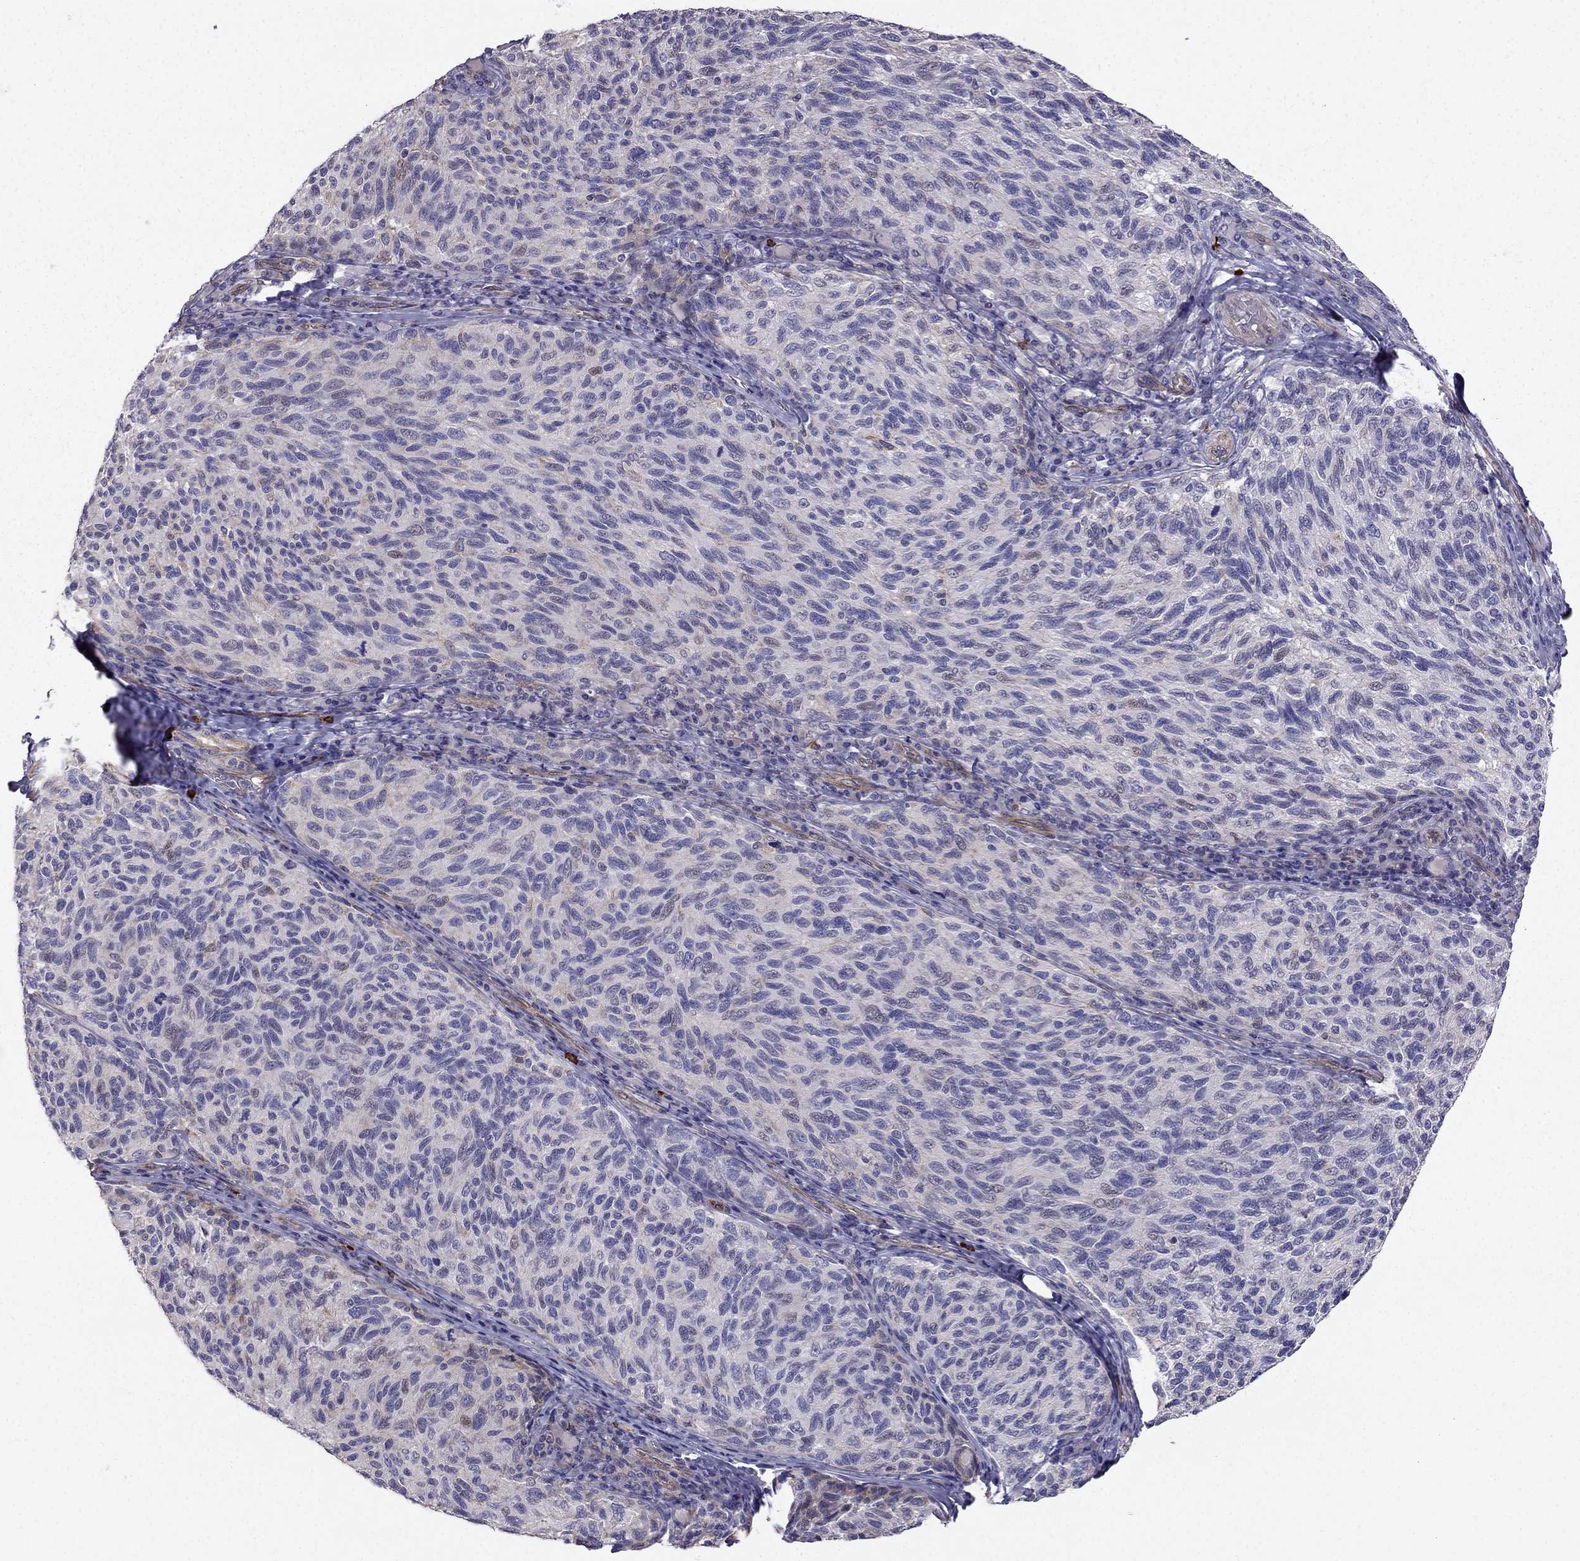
{"staining": {"intensity": "negative", "quantity": "none", "location": "none"}, "tissue": "melanoma", "cell_type": "Tumor cells", "image_type": "cancer", "snomed": [{"axis": "morphology", "description": "Malignant melanoma, NOS"}, {"axis": "topography", "description": "Skin"}], "caption": "Tumor cells show no significant staining in malignant melanoma.", "gene": "ENOX1", "patient": {"sex": "female", "age": 73}}